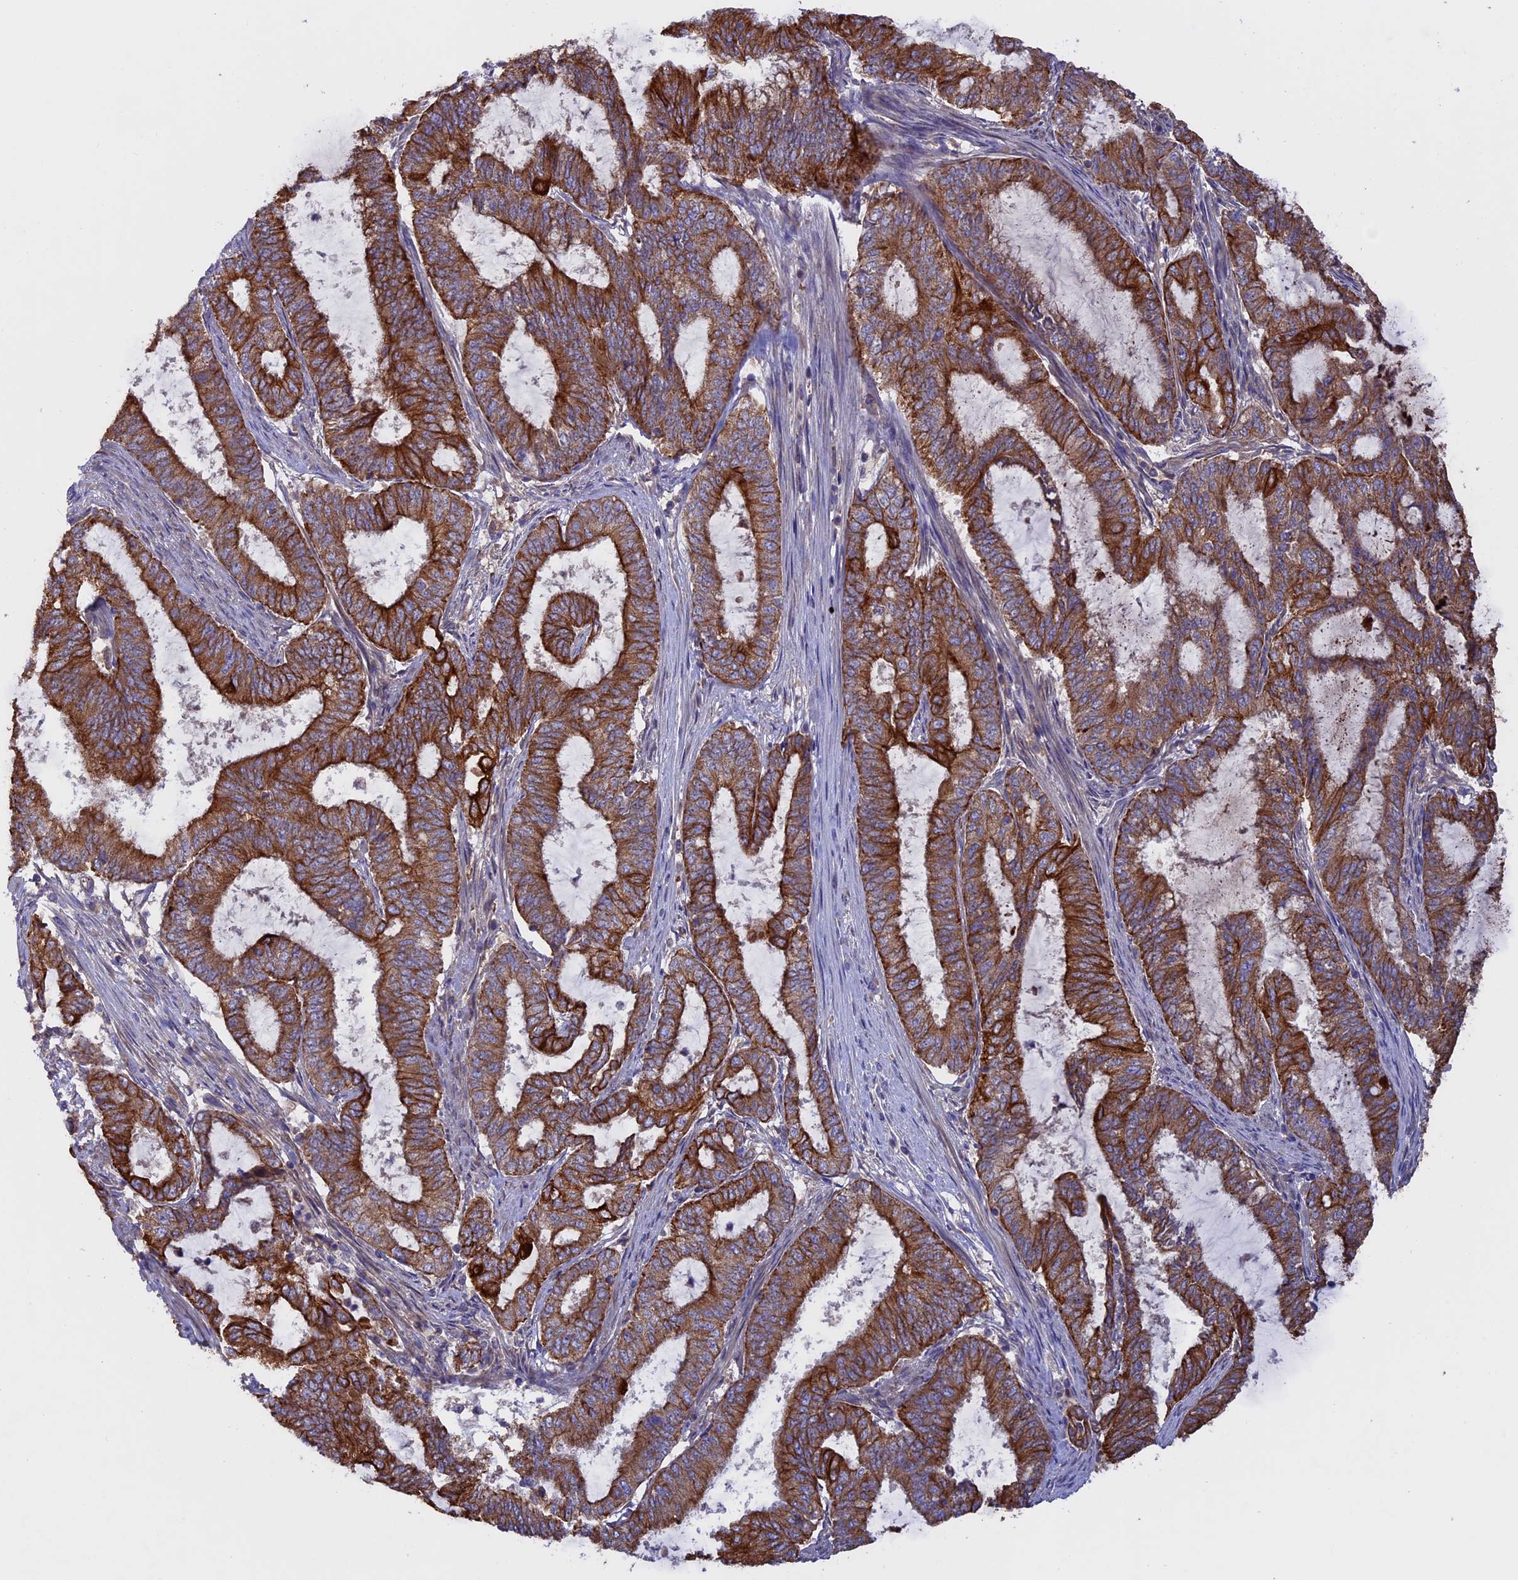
{"staining": {"intensity": "strong", "quantity": ">75%", "location": "cytoplasmic/membranous"}, "tissue": "endometrial cancer", "cell_type": "Tumor cells", "image_type": "cancer", "snomed": [{"axis": "morphology", "description": "Adenocarcinoma, NOS"}, {"axis": "topography", "description": "Endometrium"}], "caption": "Protein staining of adenocarcinoma (endometrial) tissue demonstrates strong cytoplasmic/membranous positivity in about >75% of tumor cells.", "gene": "PTPN9", "patient": {"sex": "female", "age": 51}}